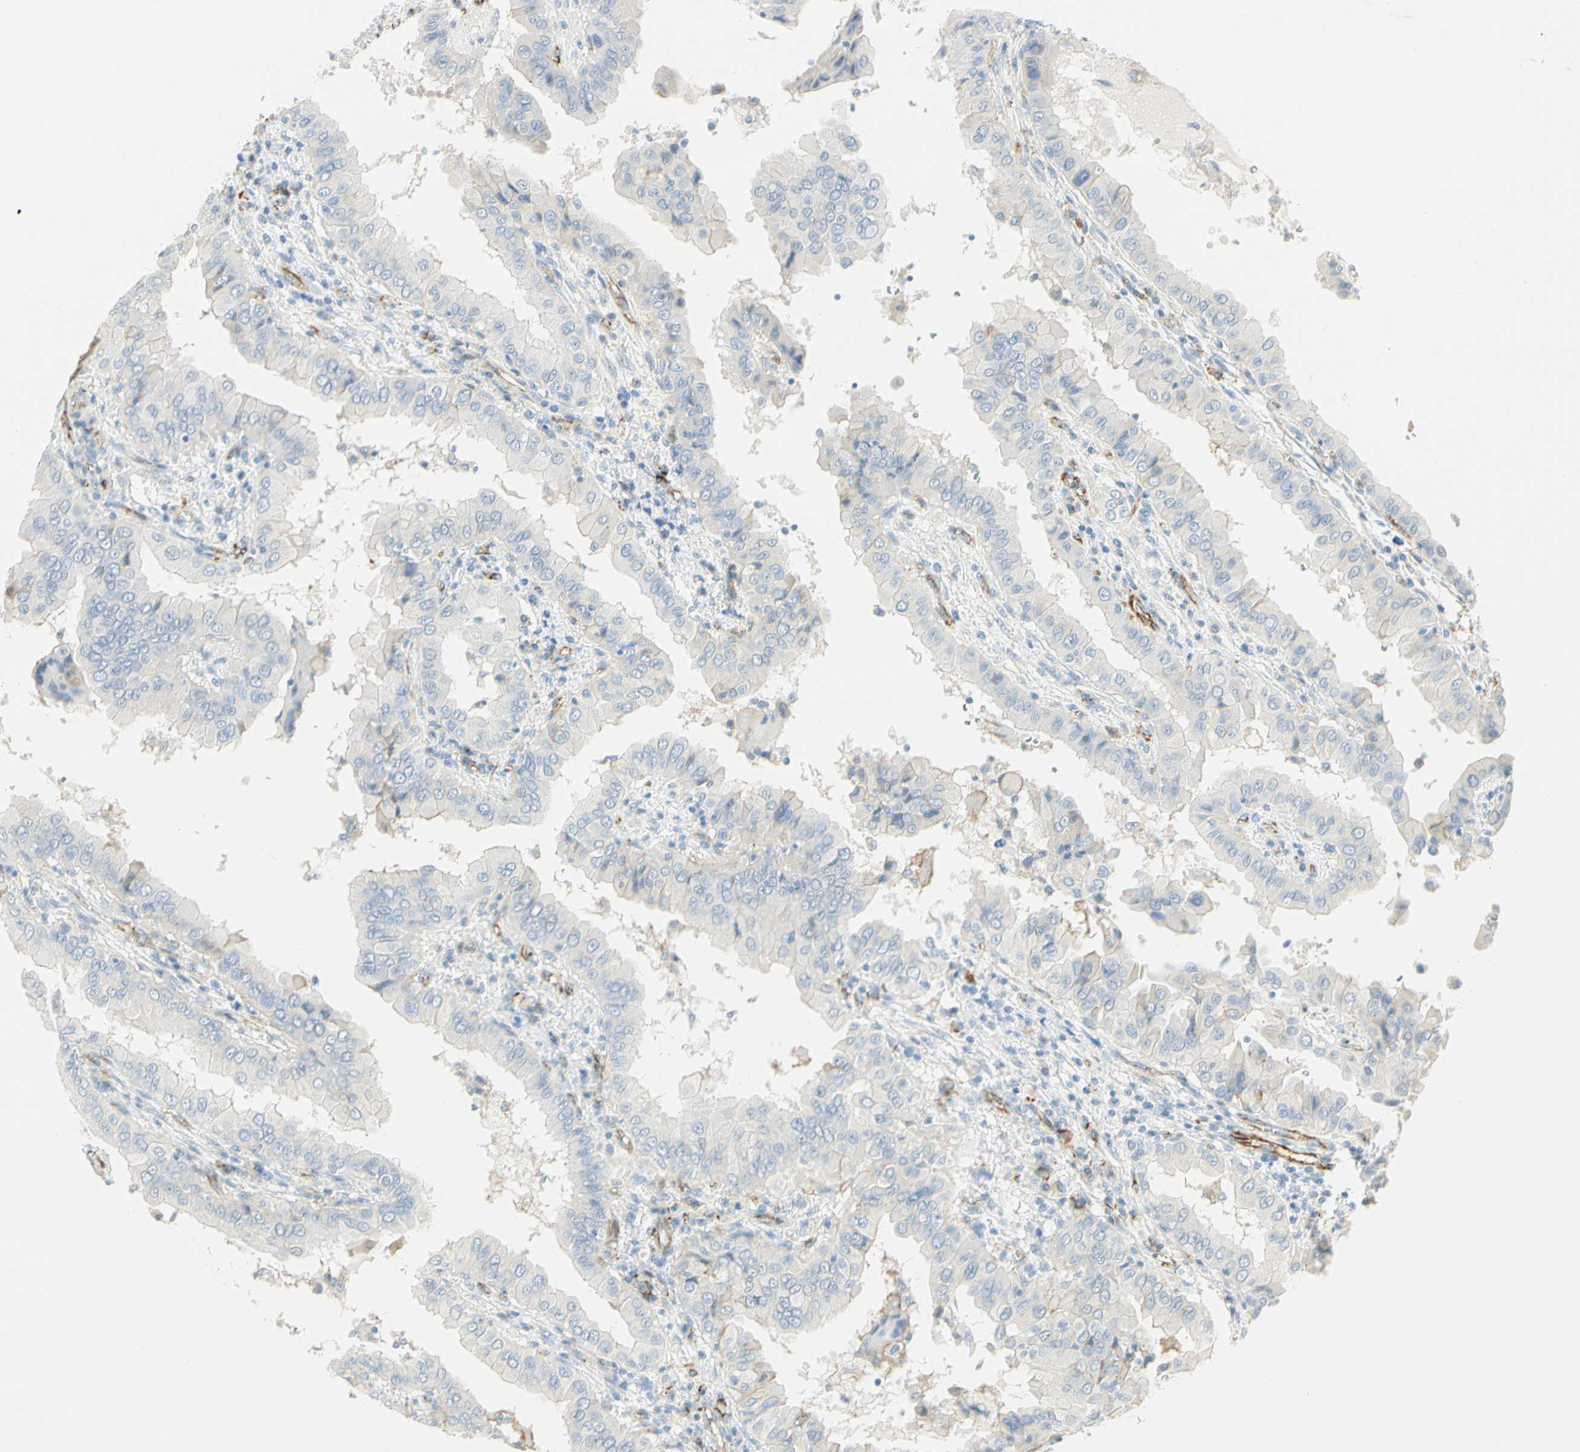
{"staining": {"intensity": "weak", "quantity": ">75%", "location": "cytoplasmic/membranous"}, "tissue": "thyroid cancer", "cell_type": "Tumor cells", "image_type": "cancer", "snomed": [{"axis": "morphology", "description": "Papillary adenocarcinoma, NOS"}, {"axis": "topography", "description": "Thyroid gland"}], "caption": "A low amount of weak cytoplasmic/membranous staining is identified in approximately >75% of tumor cells in thyroid cancer tissue.", "gene": "VPS9D1", "patient": {"sex": "male", "age": 33}}